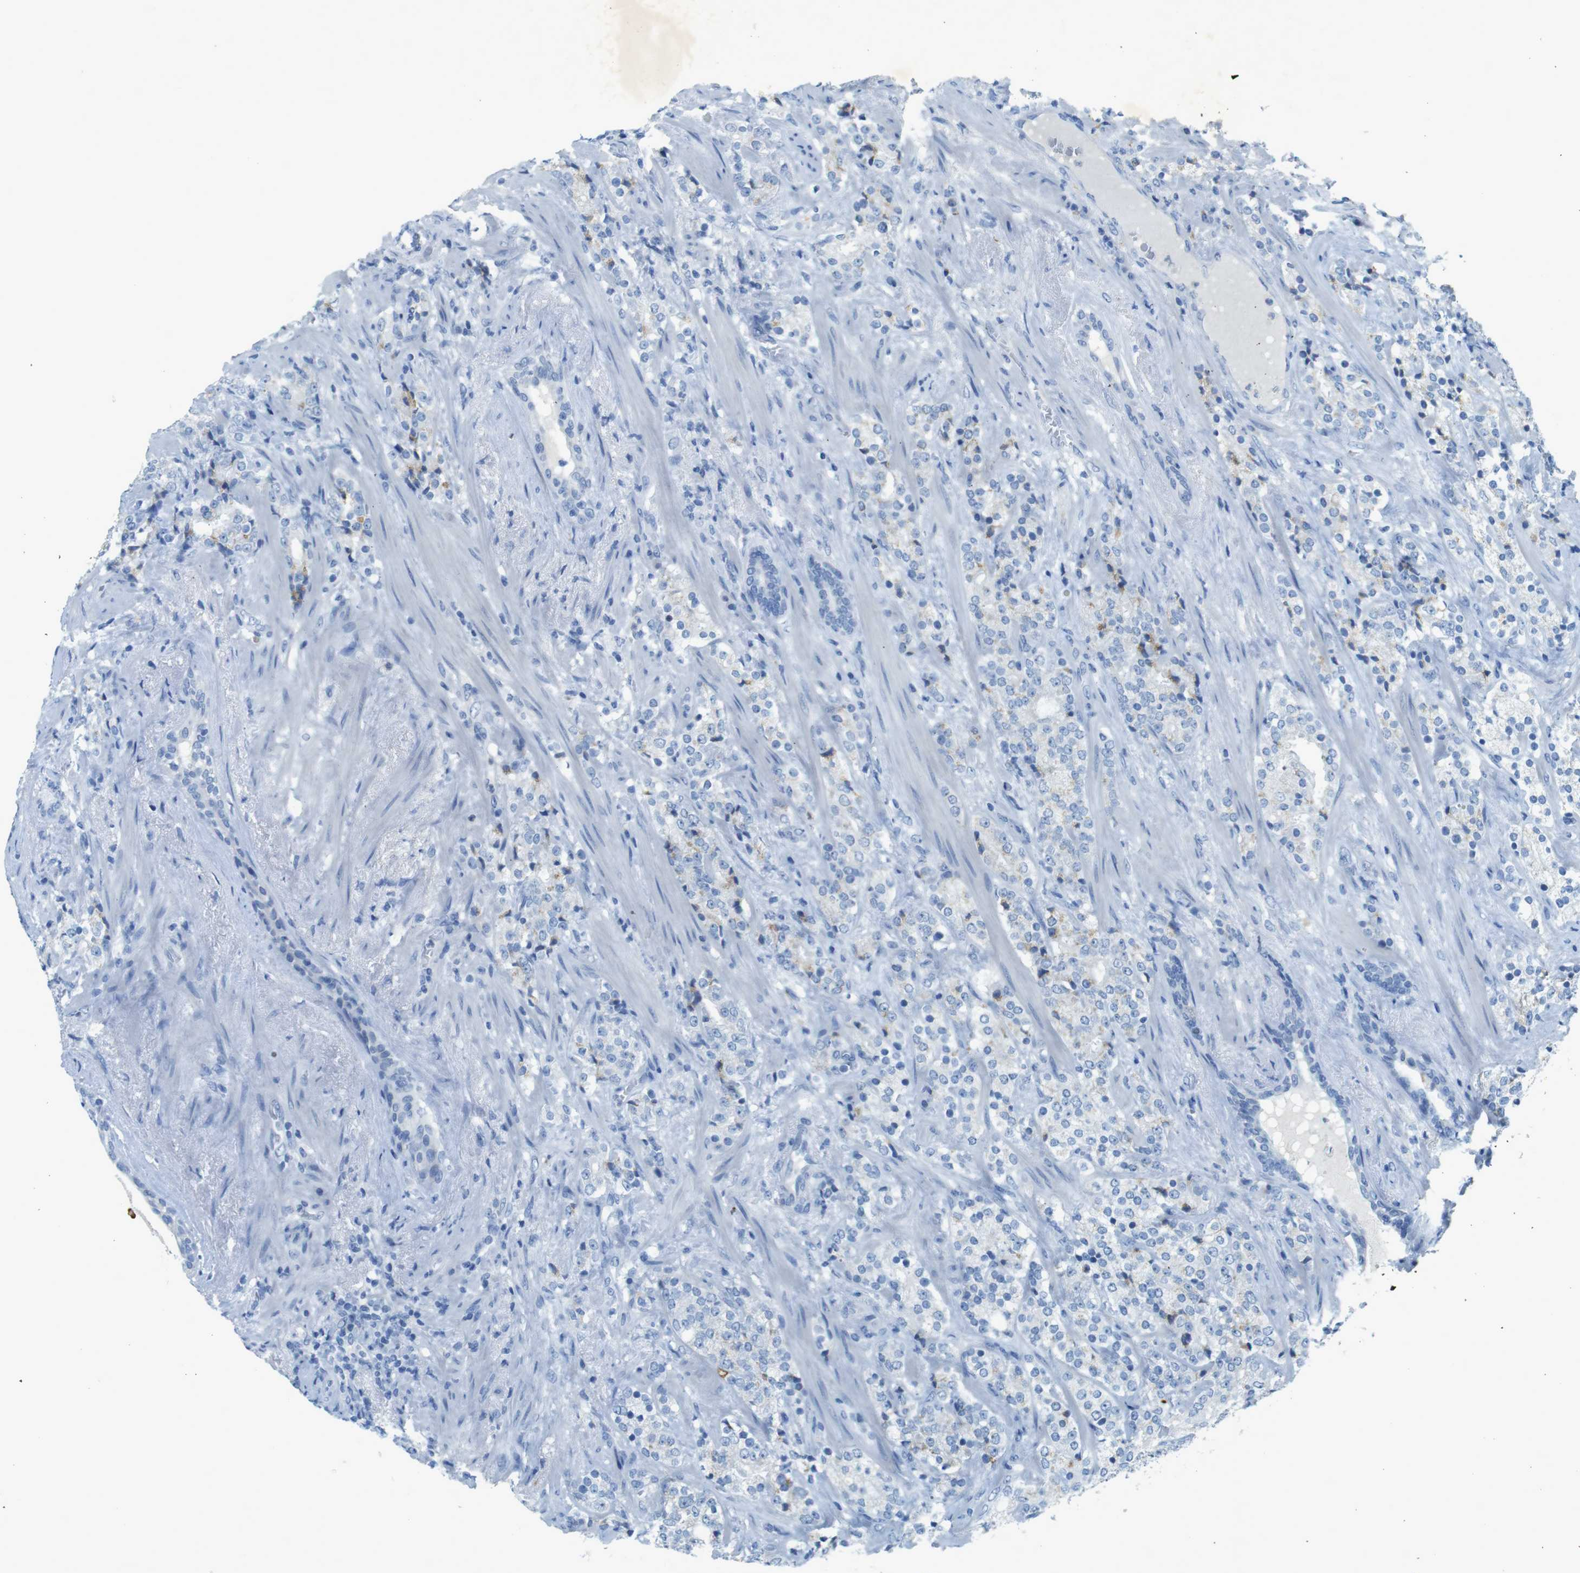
{"staining": {"intensity": "negative", "quantity": "none", "location": "none"}, "tissue": "prostate cancer", "cell_type": "Tumor cells", "image_type": "cancer", "snomed": [{"axis": "morphology", "description": "Adenocarcinoma, High grade"}, {"axis": "topography", "description": "Prostate"}], "caption": "Protein analysis of prostate adenocarcinoma (high-grade) exhibits no significant positivity in tumor cells.", "gene": "CD320", "patient": {"sex": "male", "age": 71}}